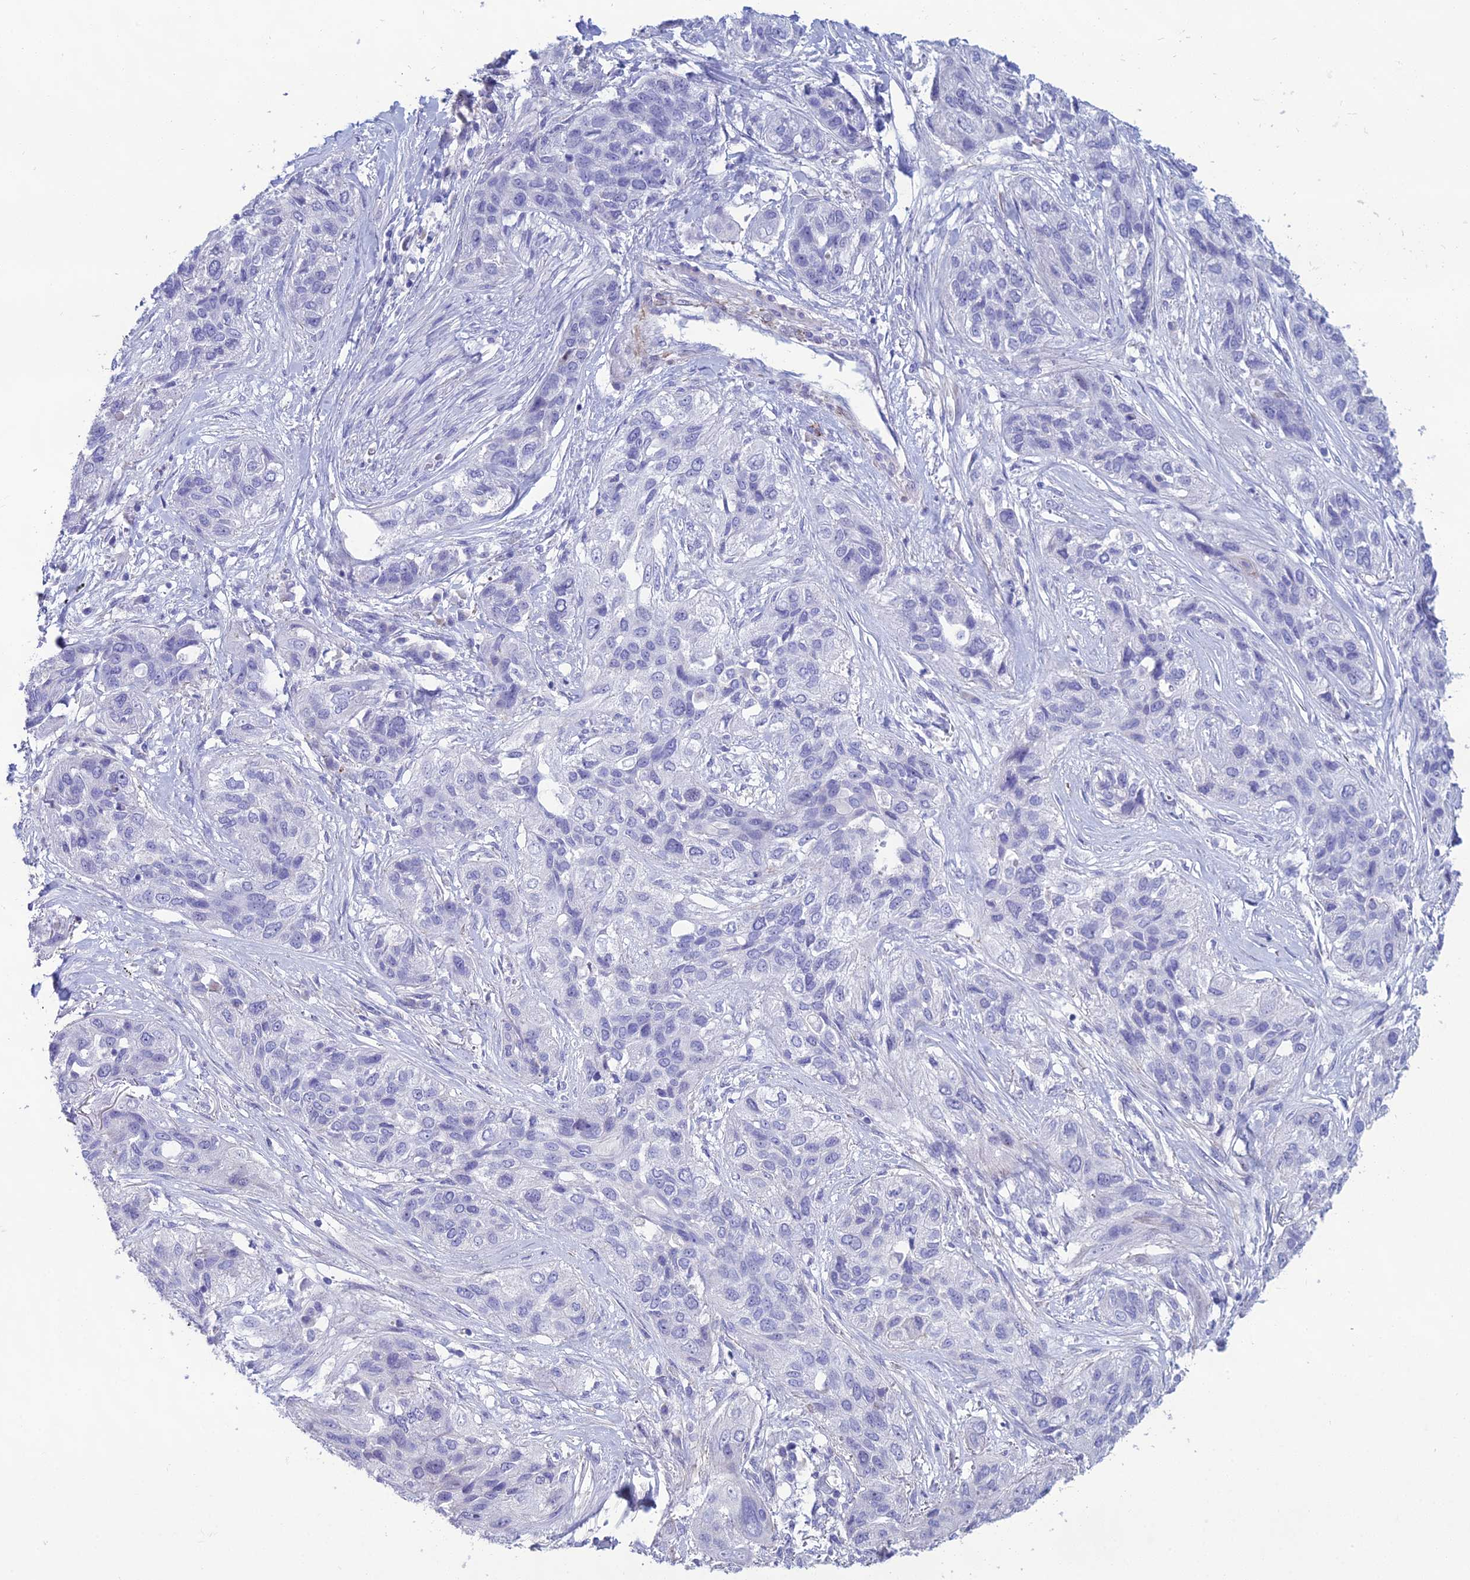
{"staining": {"intensity": "negative", "quantity": "none", "location": "none"}, "tissue": "lung cancer", "cell_type": "Tumor cells", "image_type": "cancer", "snomed": [{"axis": "morphology", "description": "Squamous cell carcinoma, NOS"}, {"axis": "topography", "description": "Lung"}], "caption": "Tumor cells show no significant positivity in lung squamous cell carcinoma. Nuclei are stained in blue.", "gene": "OR56B1", "patient": {"sex": "female", "age": 70}}